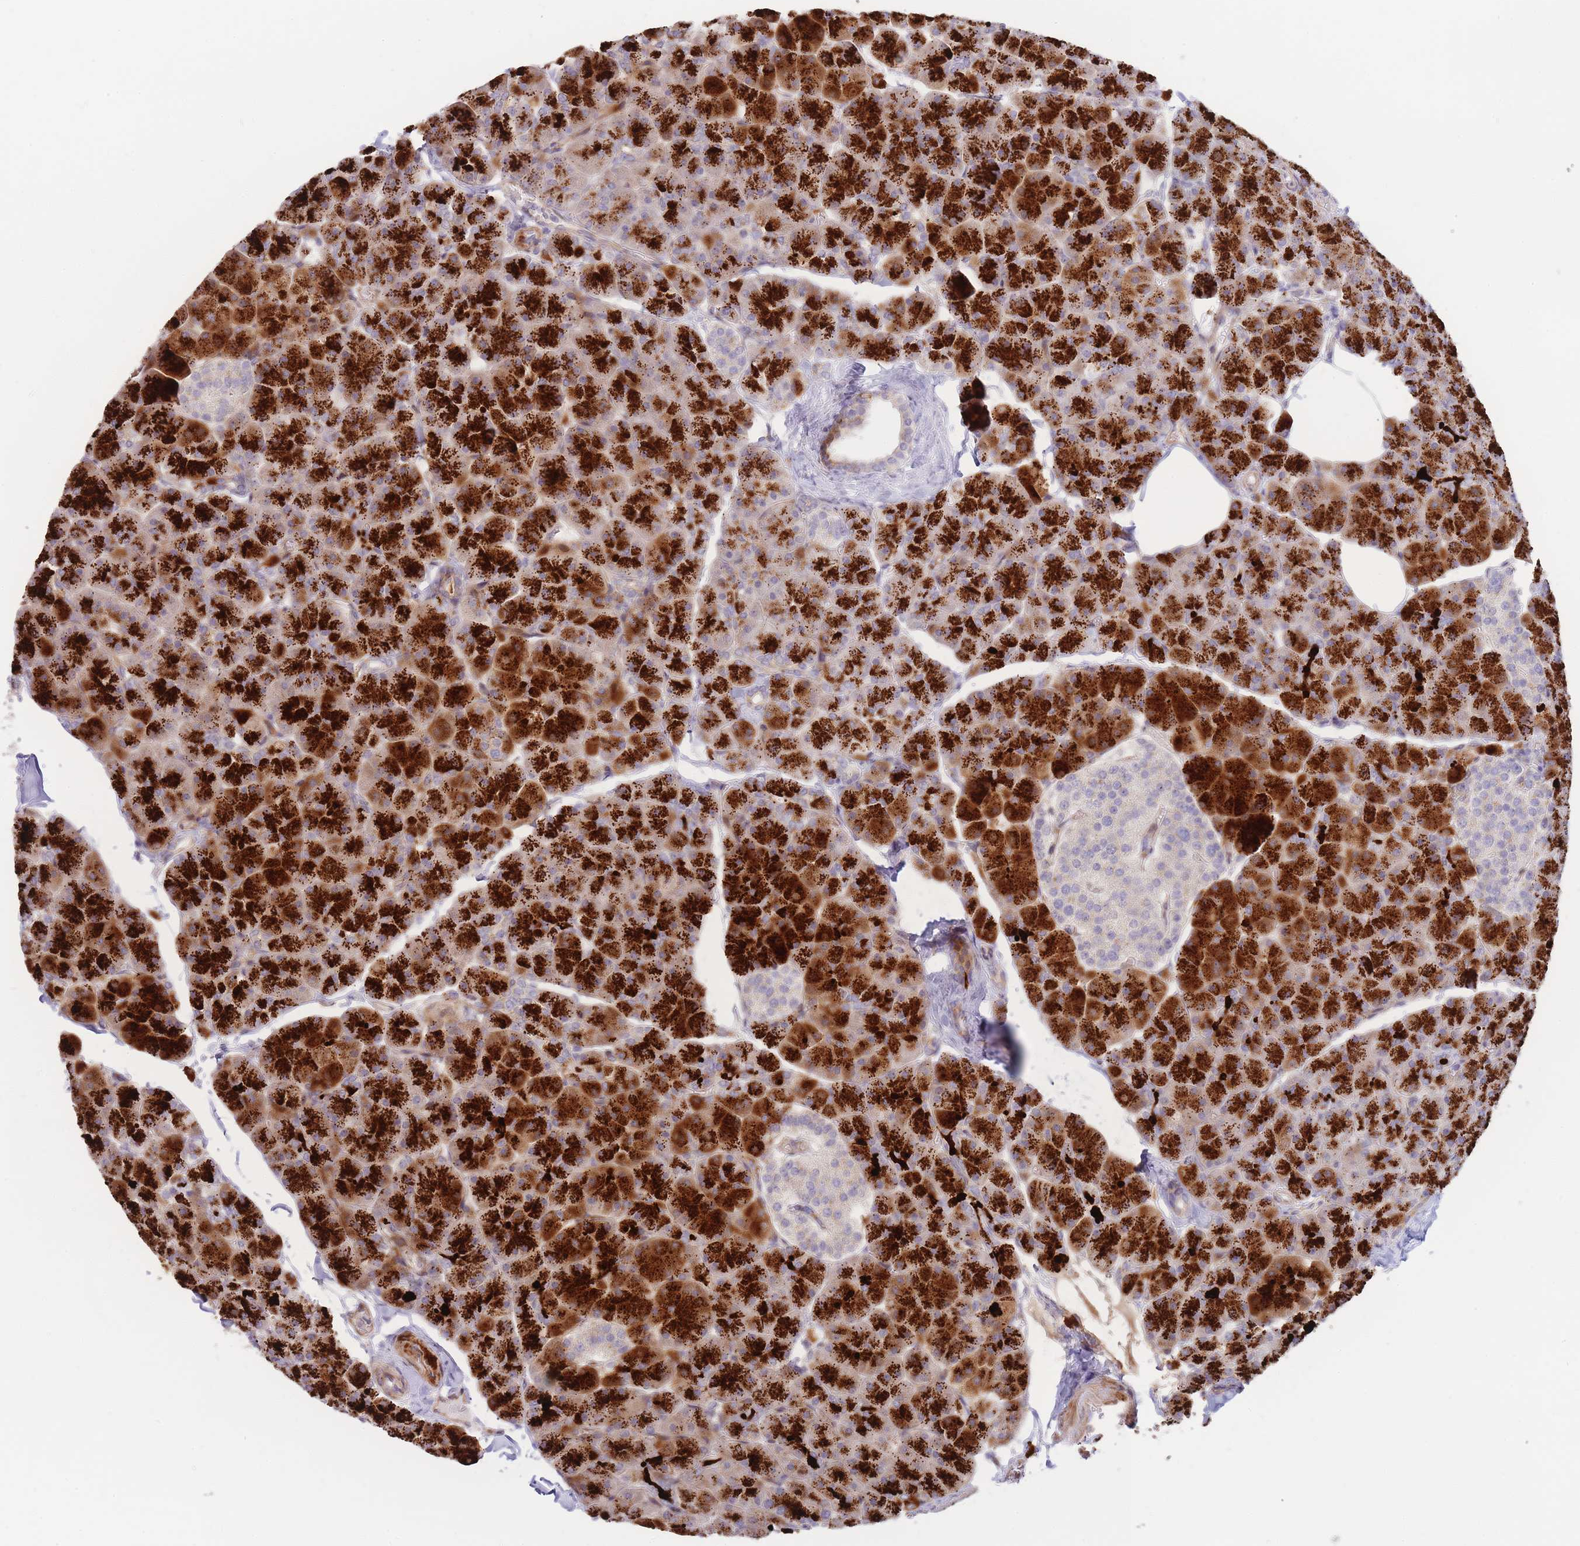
{"staining": {"intensity": "strong", "quantity": ">75%", "location": "cytoplasmic/membranous"}, "tissue": "pancreas", "cell_type": "Exocrine glandular cells", "image_type": "normal", "snomed": [{"axis": "morphology", "description": "Normal tissue, NOS"}, {"axis": "topography", "description": "Pancreas"}], "caption": "An immunohistochemistry (IHC) histopathology image of unremarkable tissue is shown. Protein staining in brown highlights strong cytoplasmic/membranous positivity in pancreas within exocrine glandular cells.", "gene": "ATP5MC2", "patient": {"sex": "male", "age": 35}}